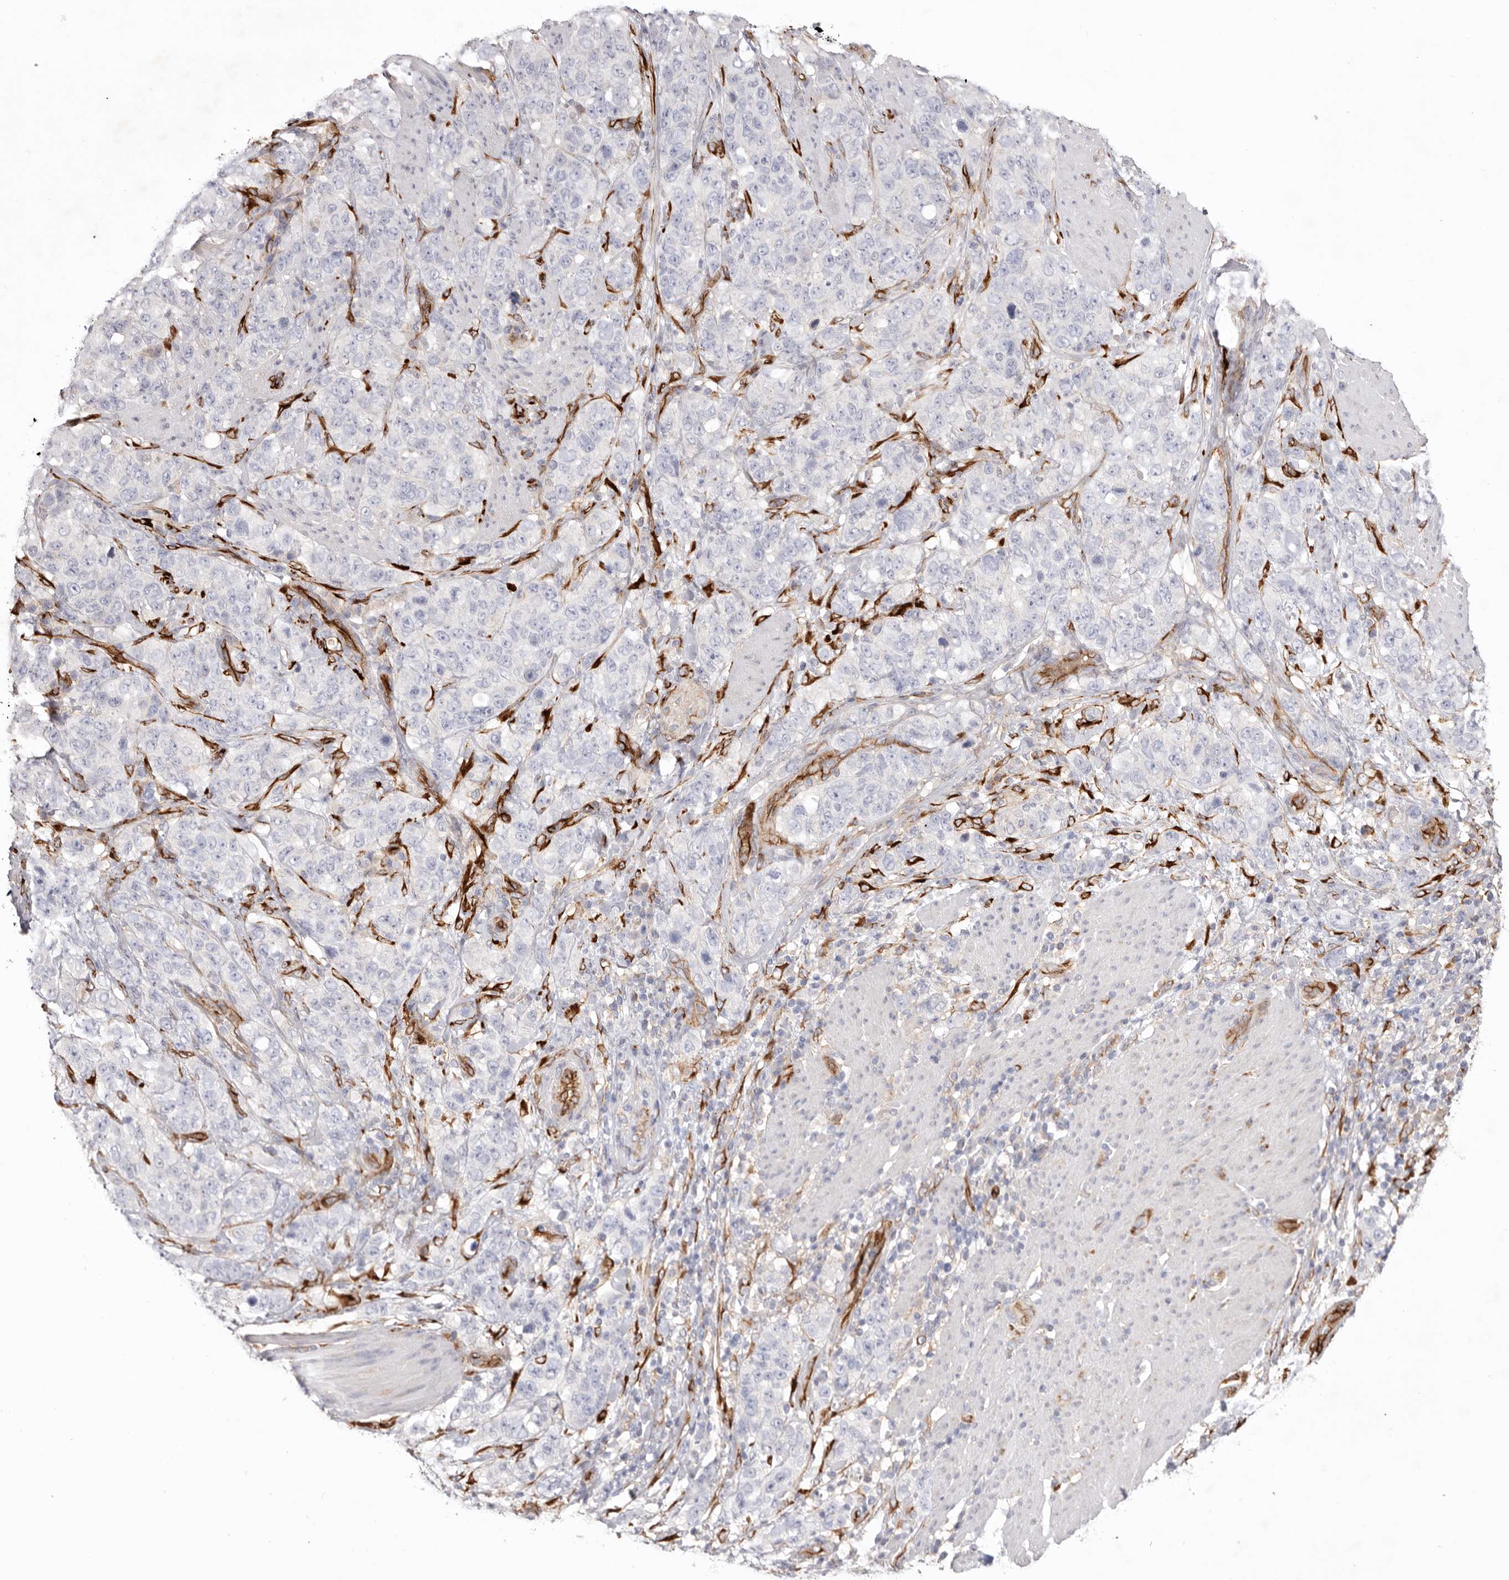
{"staining": {"intensity": "negative", "quantity": "none", "location": "none"}, "tissue": "stomach cancer", "cell_type": "Tumor cells", "image_type": "cancer", "snomed": [{"axis": "morphology", "description": "Adenocarcinoma, NOS"}, {"axis": "topography", "description": "Stomach"}], "caption": "Immunohistochemical staining of stomach cancer shows no significant staining in tumor cells.", "gene": "LRRC66", "patient": {"sex": "male", "age": 48}}